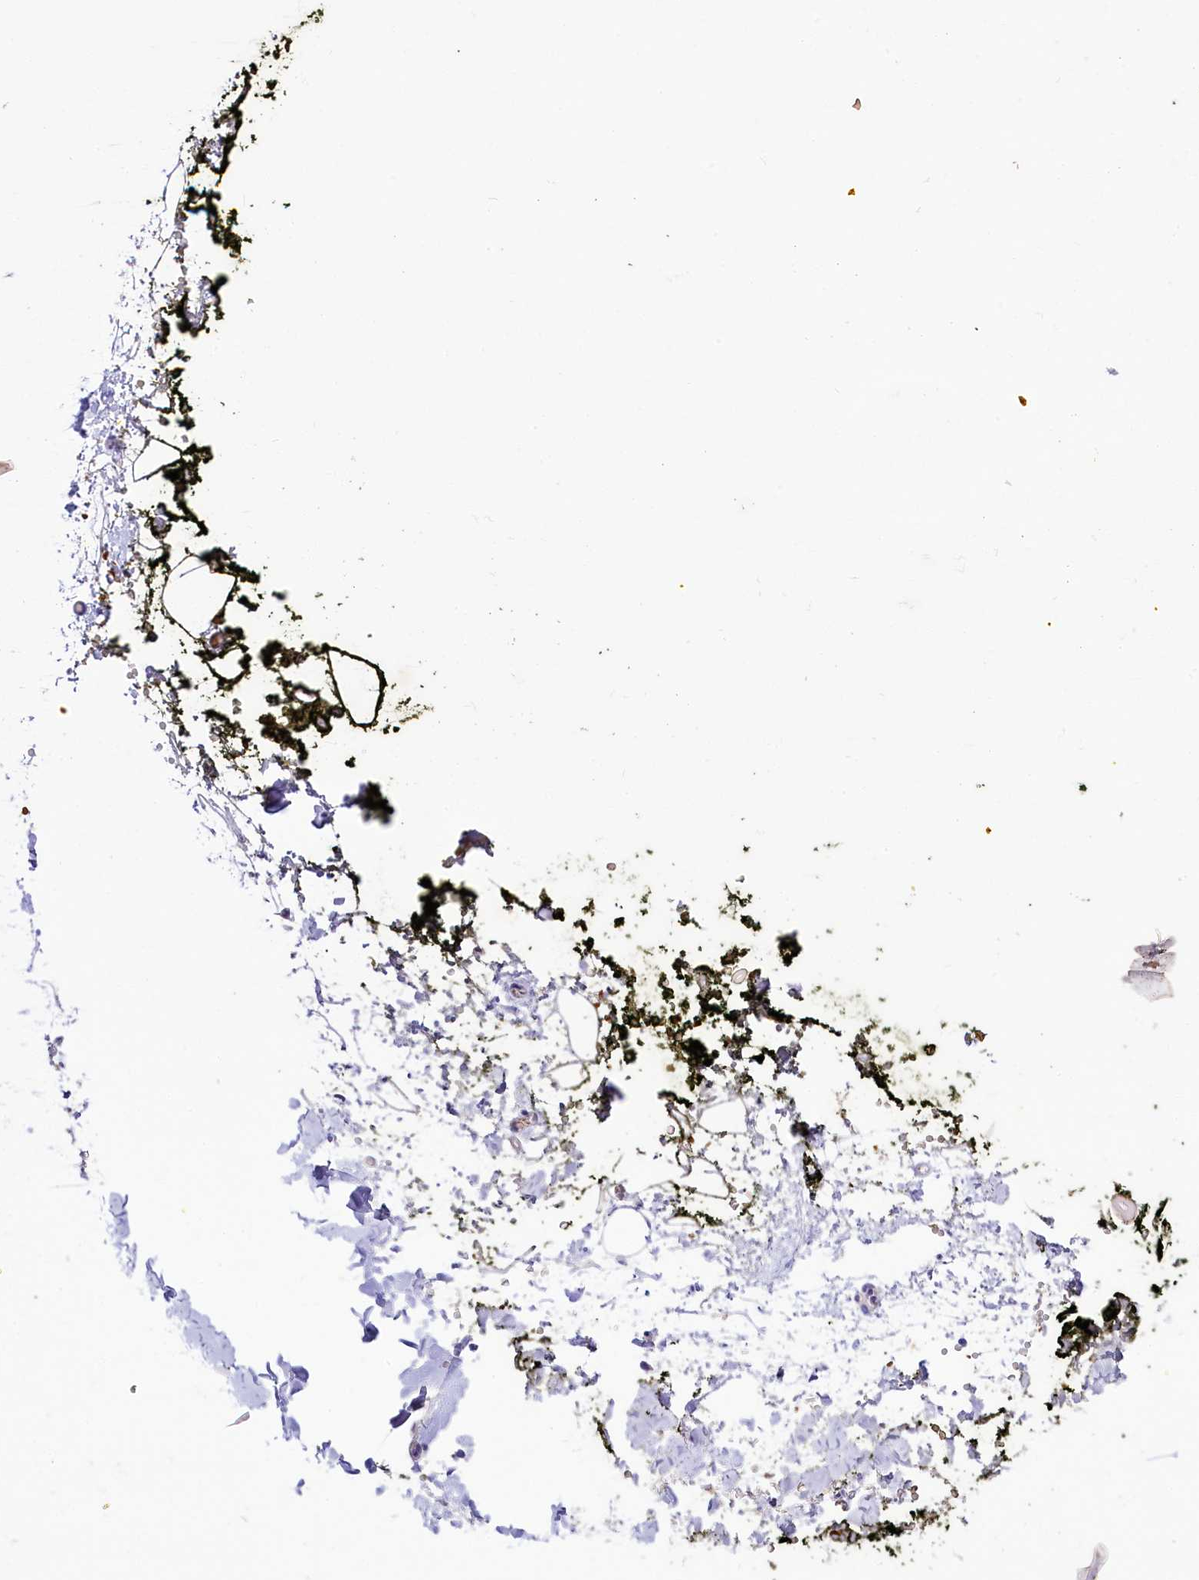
{"staining": {"intensity": "negative", "quantity": "none", "location": "none"}, "tissue": "adipose tissue", "cell_type": "Adipocytes", "image_type": "normal", "snomed": [{"axis": "morphology", "description": "Normal tissue, NOS"}, {"axis": "morphology", "description": "Adenocarcinoma, NOS"}, {"axis": "topography", "description": "Pancreas"}, {"axis": "topography", "description": "Peripheral nerve tissue"}], "caption": "Adipocytes show no significant protein positivity in normal adipose tissue. (Stains: DAB (3,3'-diaminobenzidine) immunohistochemistry with hematoxylin counter stain, Microscopy: brightfield microscopy at high magnification).", "gene": "LARP4", "patient": {"sex": "male", "age": 59}}